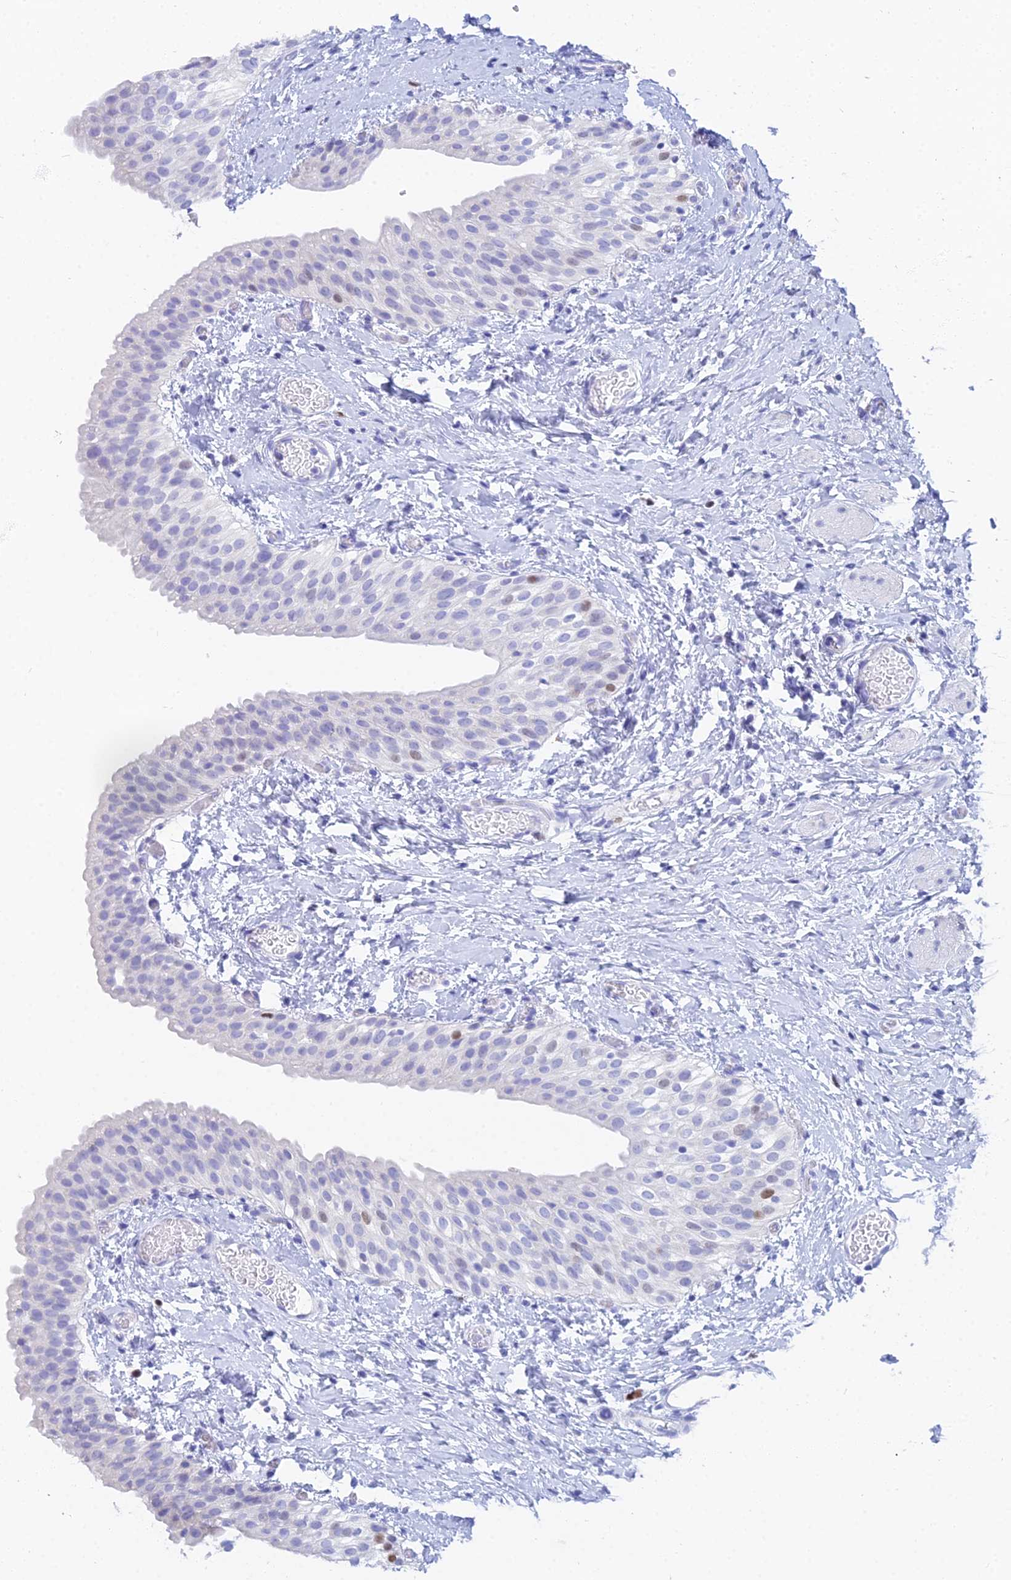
{"staining": {"intensity": "moderate", "quantity": "<25%", "location": "nuclear"}, "tissue": "urinary bladder", "cell_type": "Urothelial cells", "image_type": "normal", "snomed": [{"axis": "morphology", "description": "Normal tissue, NOS"}, {"axis": "topography", "description": "Urinary bladder"}], "caption": "Urinary bladder stained for a protein reveals moderate nuclear positivity in urothelial cells. The protein of interest is shown in brown color, while the nuclei are stained blue.", "gene": "MCM2", "patient": {"sex": "male", "age": 1}}